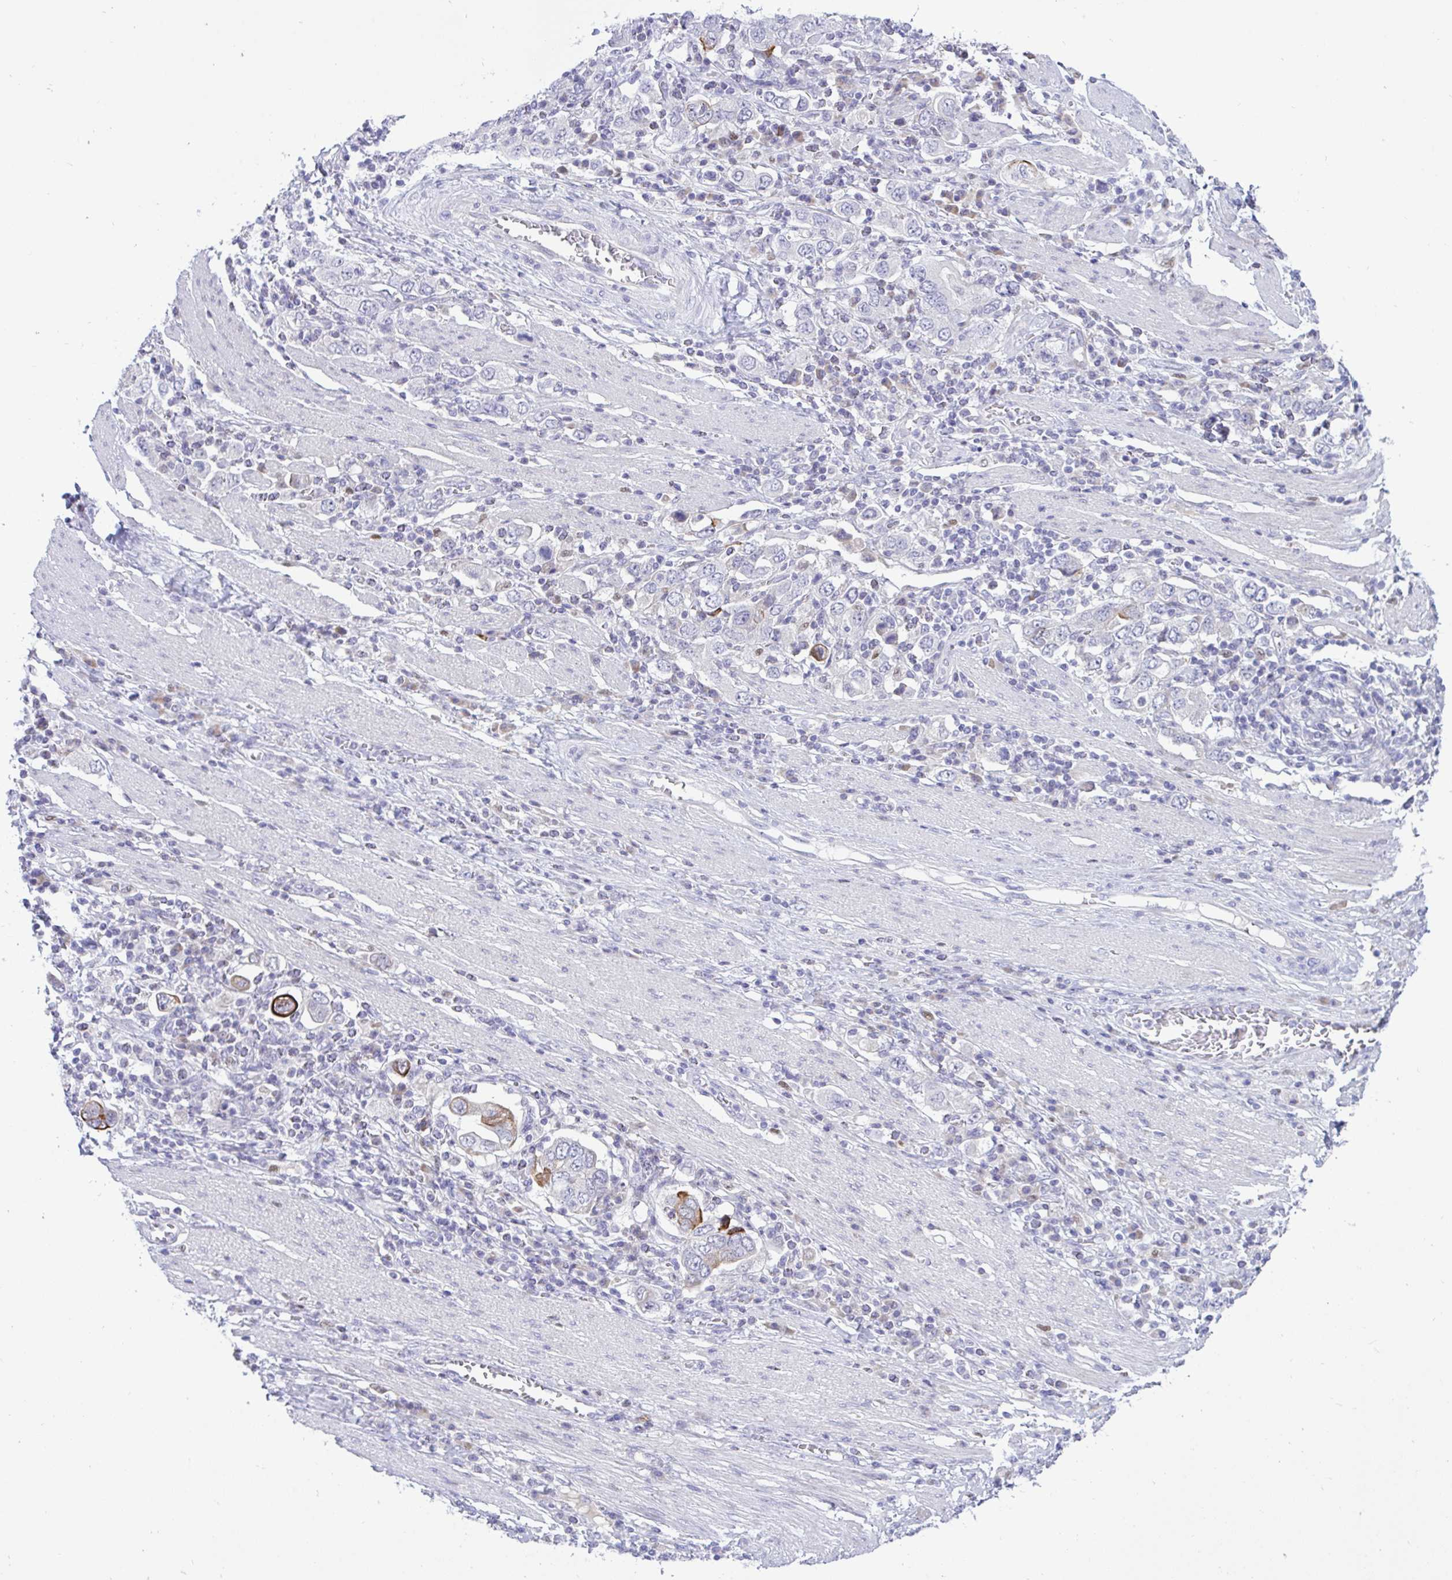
{"staining": {"intensity": "strong", "quantity": "<25%", "location": "cytoplasmic/membranous"}, "tissue": "stomach cancer", "cell_type": "Tumor cells", "image_type": "cancer", "snomed": [{"axis": "morphology", "description": "Adenocarcinoma, NOS"}, {"axis": "topography", "description": "Stomach, upper"}, {"axis": "topography", "description": "Stomach"}], "caption": "Stomach adenocarcinoma stained with immunohistochemistry (IHC) shows strong cytoplasmic/membranous staining in approximately <25% of tumor cells.", "gene": "EPOP", "patient": {"sex": "male", "age": 62}}